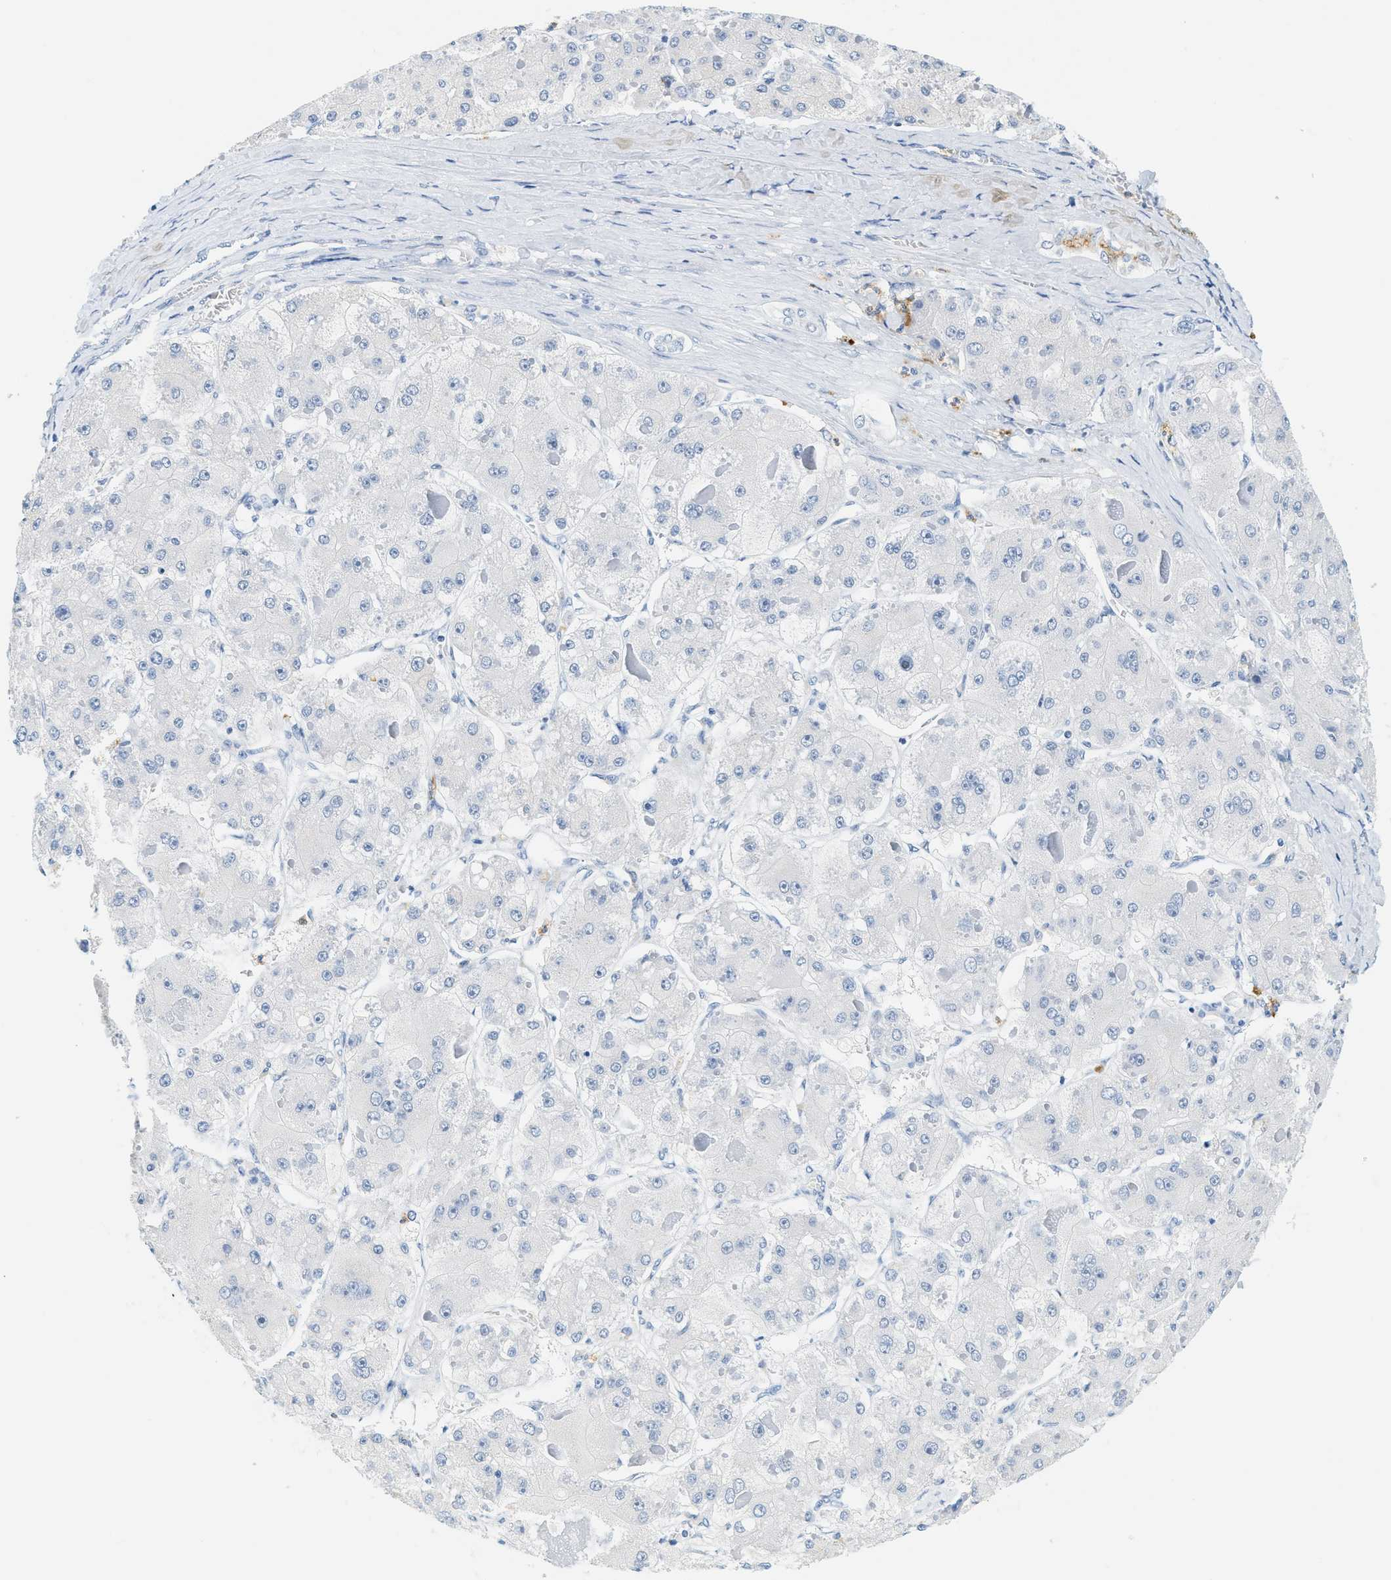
{"staining": {"intensity": "negative", "quantity": "none", "location": "none"}, "tissue": "liver cancer", "cell_type": "Tumor cells", "image_type": "cancer", "snomed": [{"axis": "morphology", "description": "Carcinoma, Hepatocellular, NOS"}, {"axis": "topography", "description": "Liver"}], "caption": "Immunohistochemistry (IHC) image of liver cancer (hepatocellular carcinoma) stained for a protein (brown), which displays no positivity in tumor cells.", "gene": "LCN2", "patient": {"sex": "female", "age": 73}}